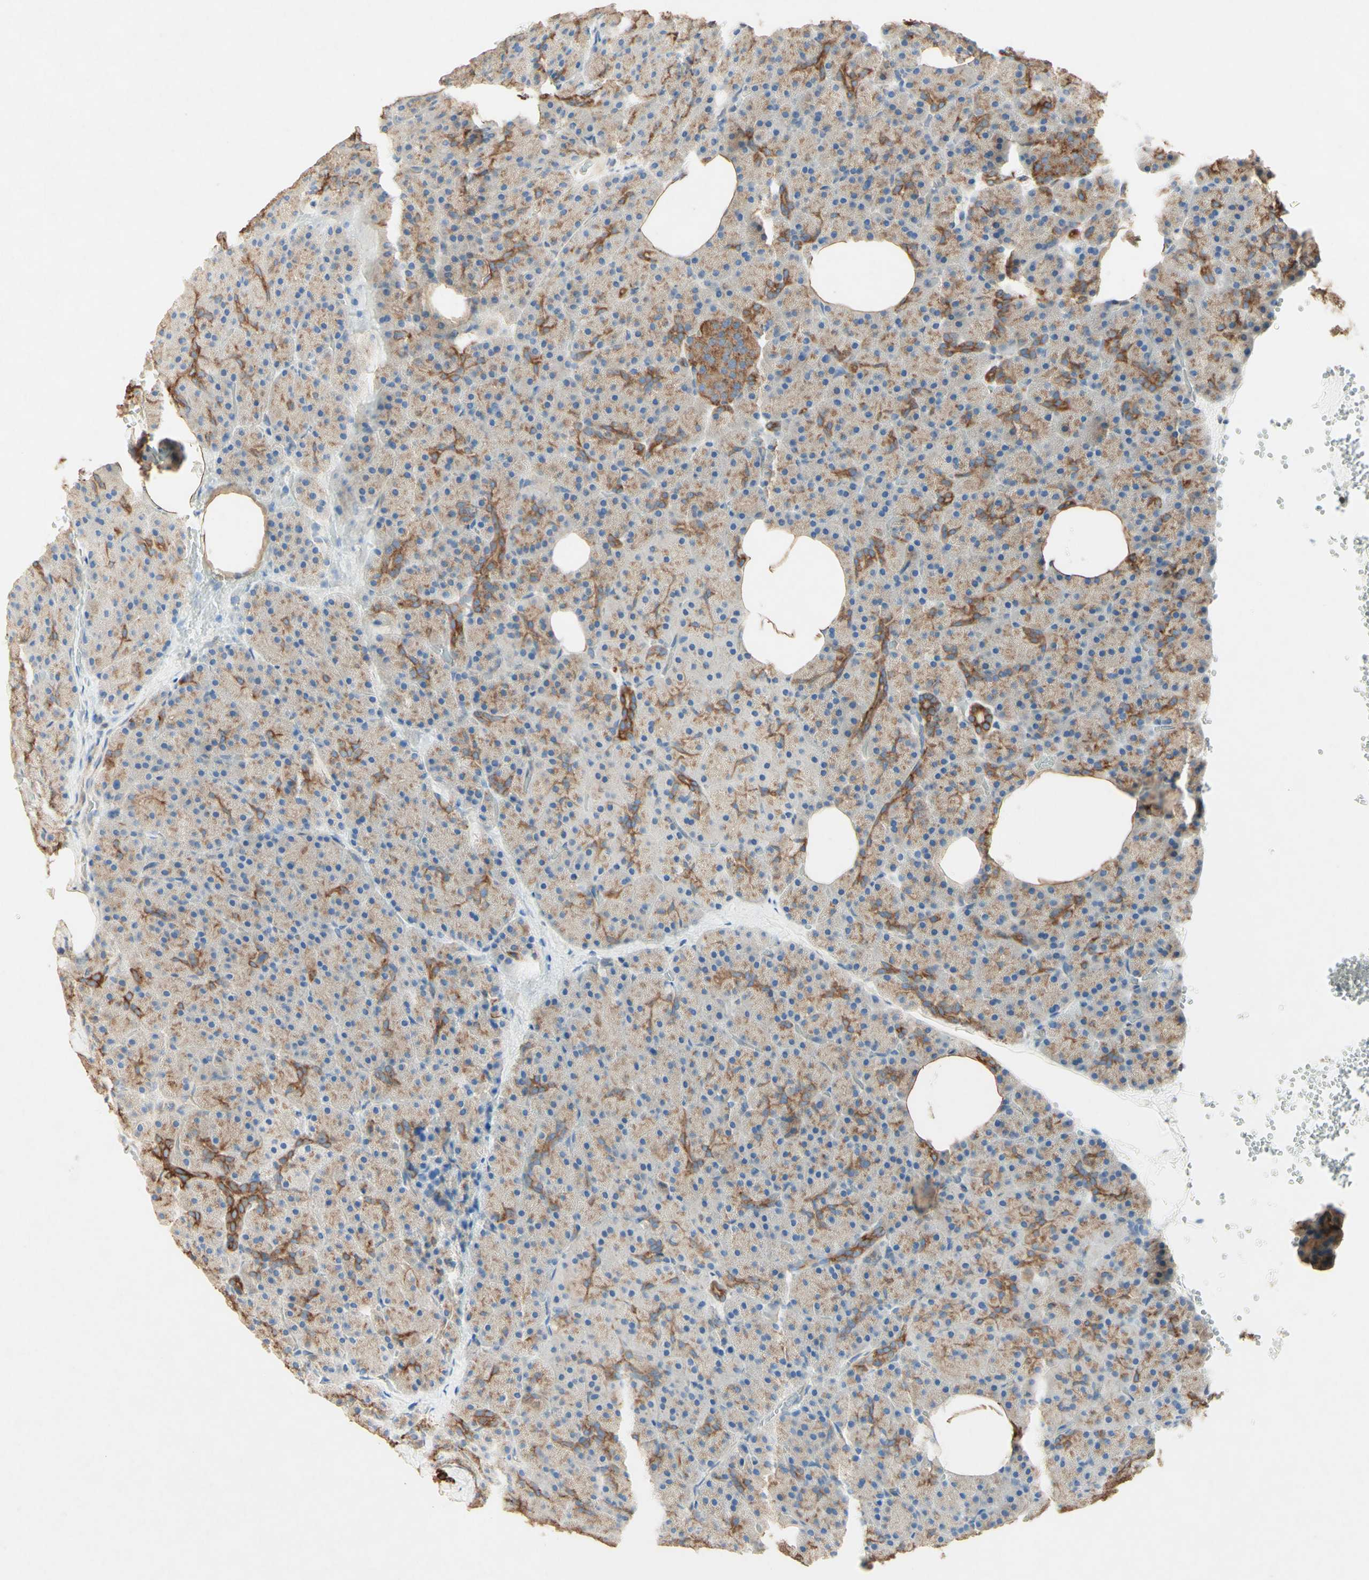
{"staining": {"intensity": "moderate", "quantity": ">75%", "location": "cytoplasmic/membranous"}, "tissue": "pancreas", "cell_type": "Exocrine glandular cells", "image_type": "normal", "snomed": [{"axis": "morphology", "description": "Normal tissue, NOS"}, {"axis": "topography", "description": "Pancreas"}], "caption": "DAB (3,3'-diaminobenzidine) immunohistochemical staining of benign pancreas exhibits moderate cytoplasmic/membranous protein staining in about >75% of exocrine glandular cells.", "gene": "MTM1", "patient": {"sex": "female", "age": 35}}